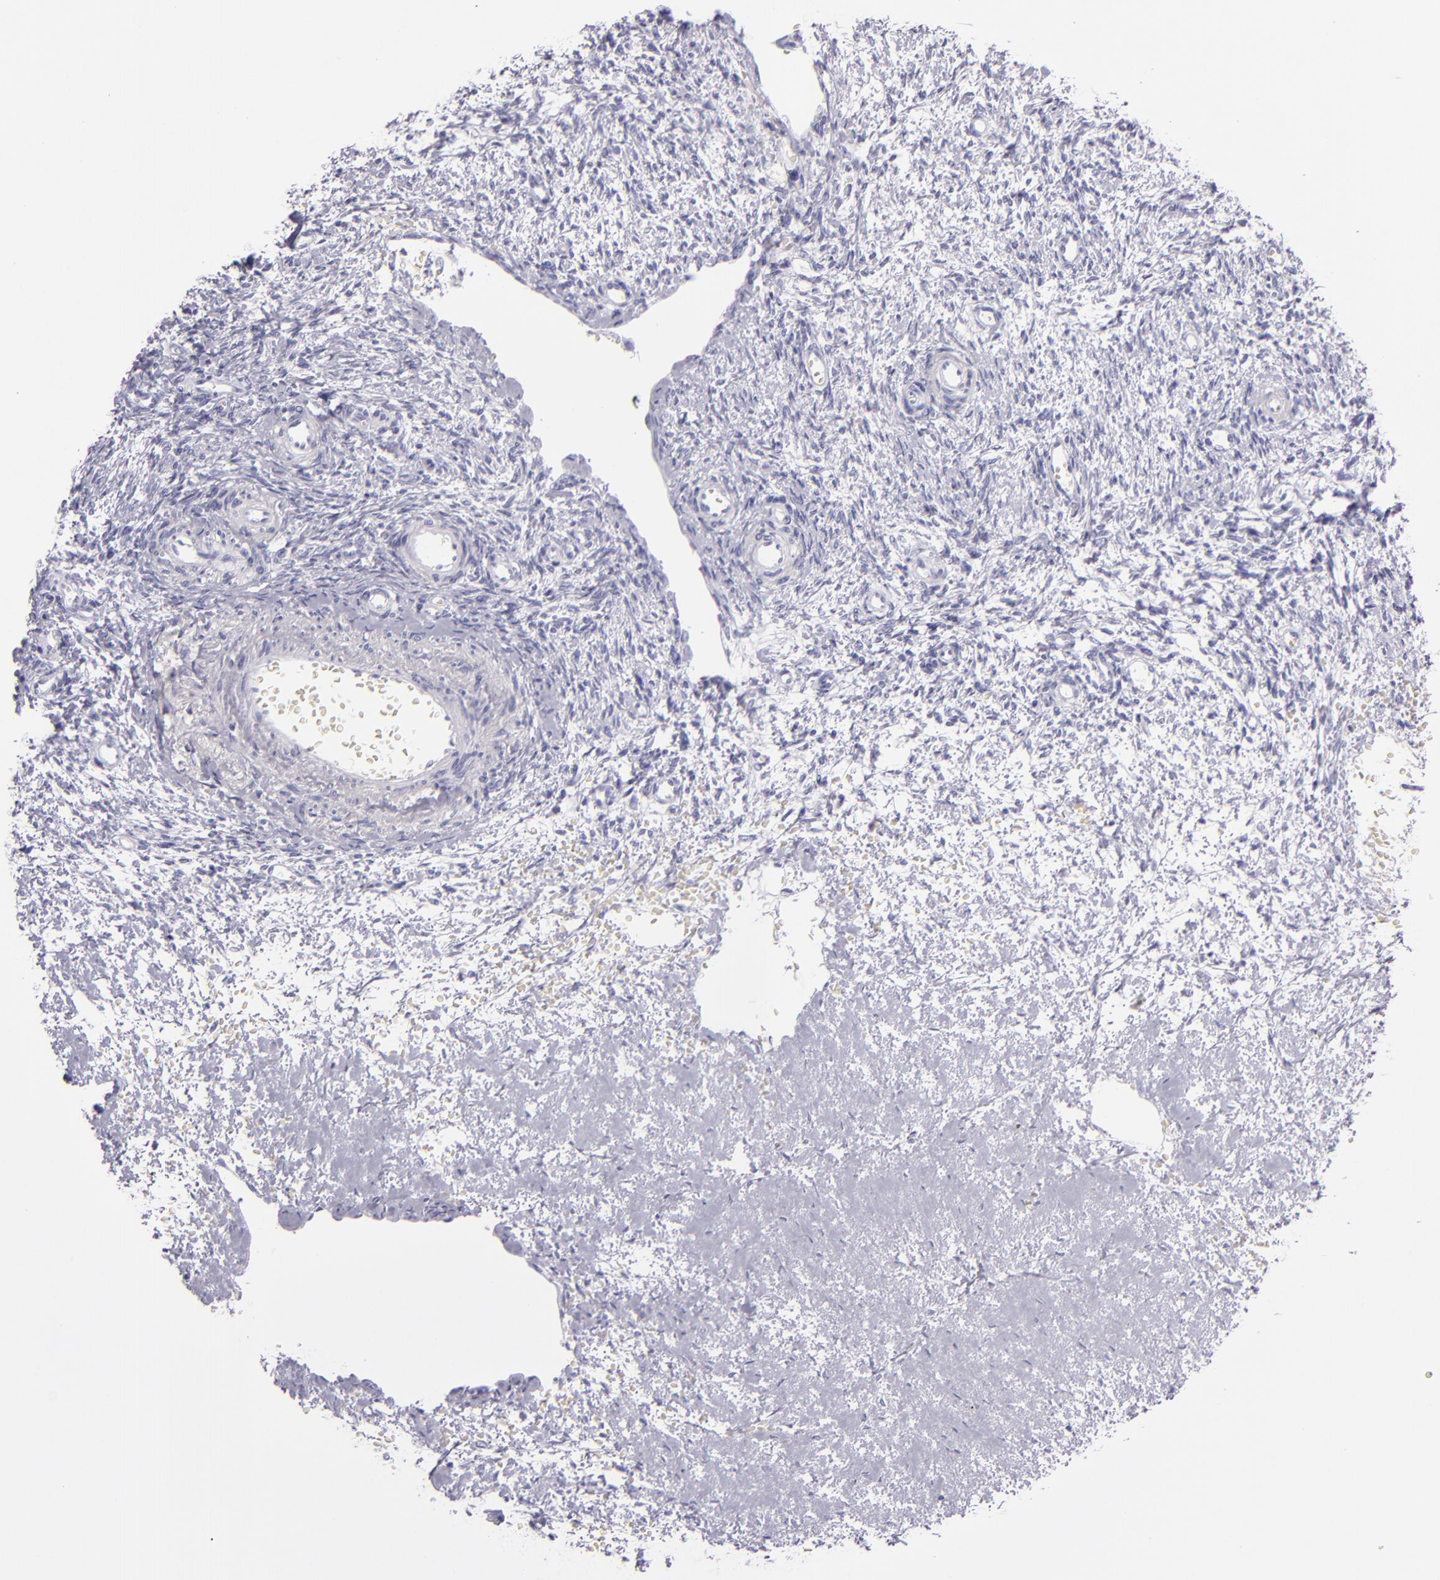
{"staining": {"intensity": "negative", "quantity": "none", "location": "none"}, "tissue": "ovary", "cell_type": "Follicle cells", "image_type": "normal", "snomed": [{"axis": "morphology", "description": "Normal tissue, NOS"}, {"axis": "topography", "description": "Ovary"}], "caption": "IHC histopathology image of unremarkable human ovary stained for a protein (brown), which displays no positivity in follicle cells.", "gene": "CR2", "patient": {"sex": "female", "age": 39}}